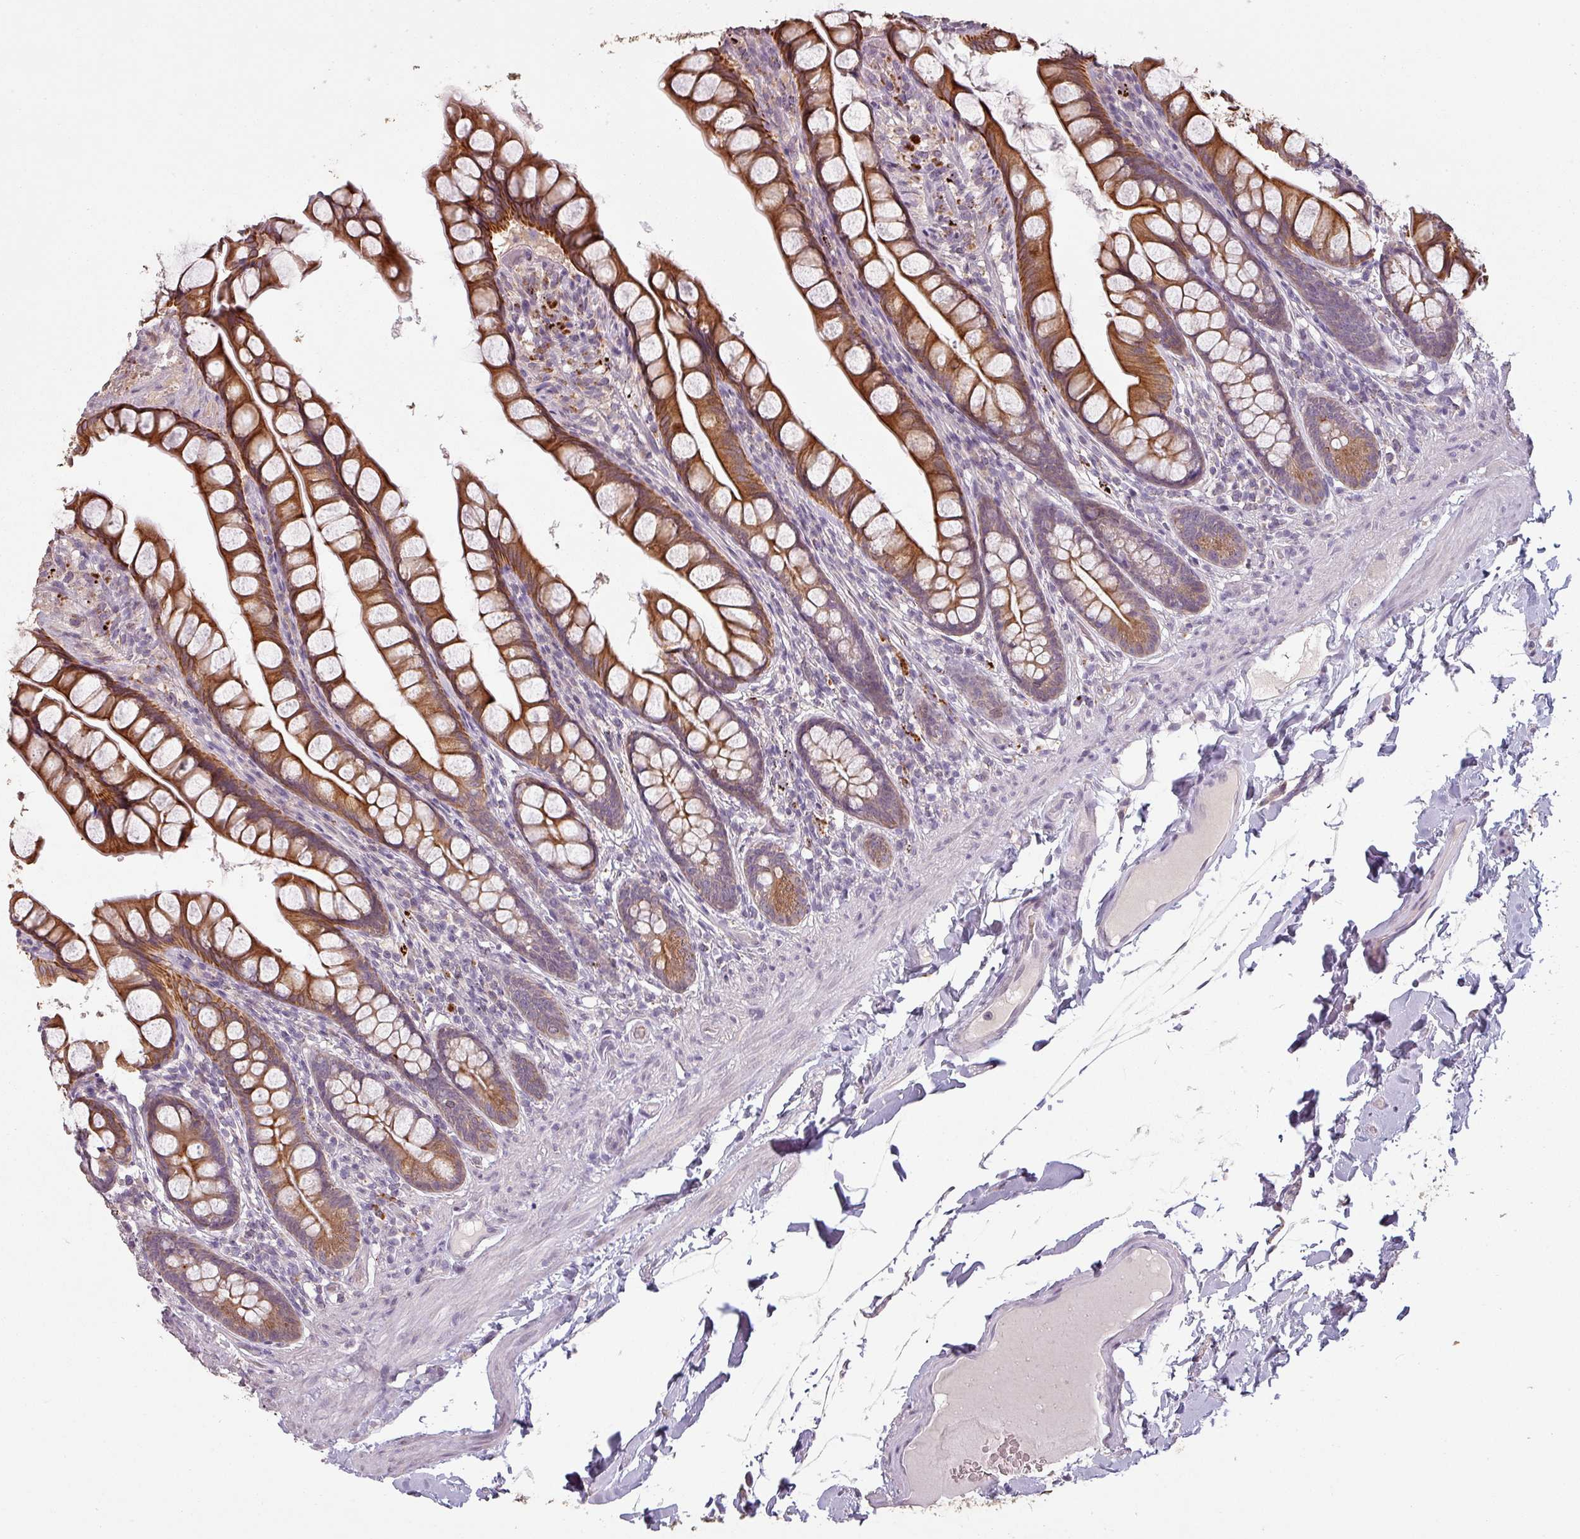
{"staining": {"intensity": "strong", "quantity": ">75%", "location": "cytoplasmic/membranous"}, "tissue": "small intestine", "cell_type": "Glandular cells", "image_type": "normal", "snomed": [{"axis": "morphology", "description": "Normal tissue, NOS"}, {"axis": "topography", "description": "Small intestine"}], "caption": "Normal small intestine shows strong cytoplasmic/membranous positivity in approximately >75% of glandular cells, visualized by immunohistochemistry. The protein of interest is shown in brown color, while the nuclei are stained blue.", "gene": "LYPLA1", "patient": {"sex": "male", "age": 70}}